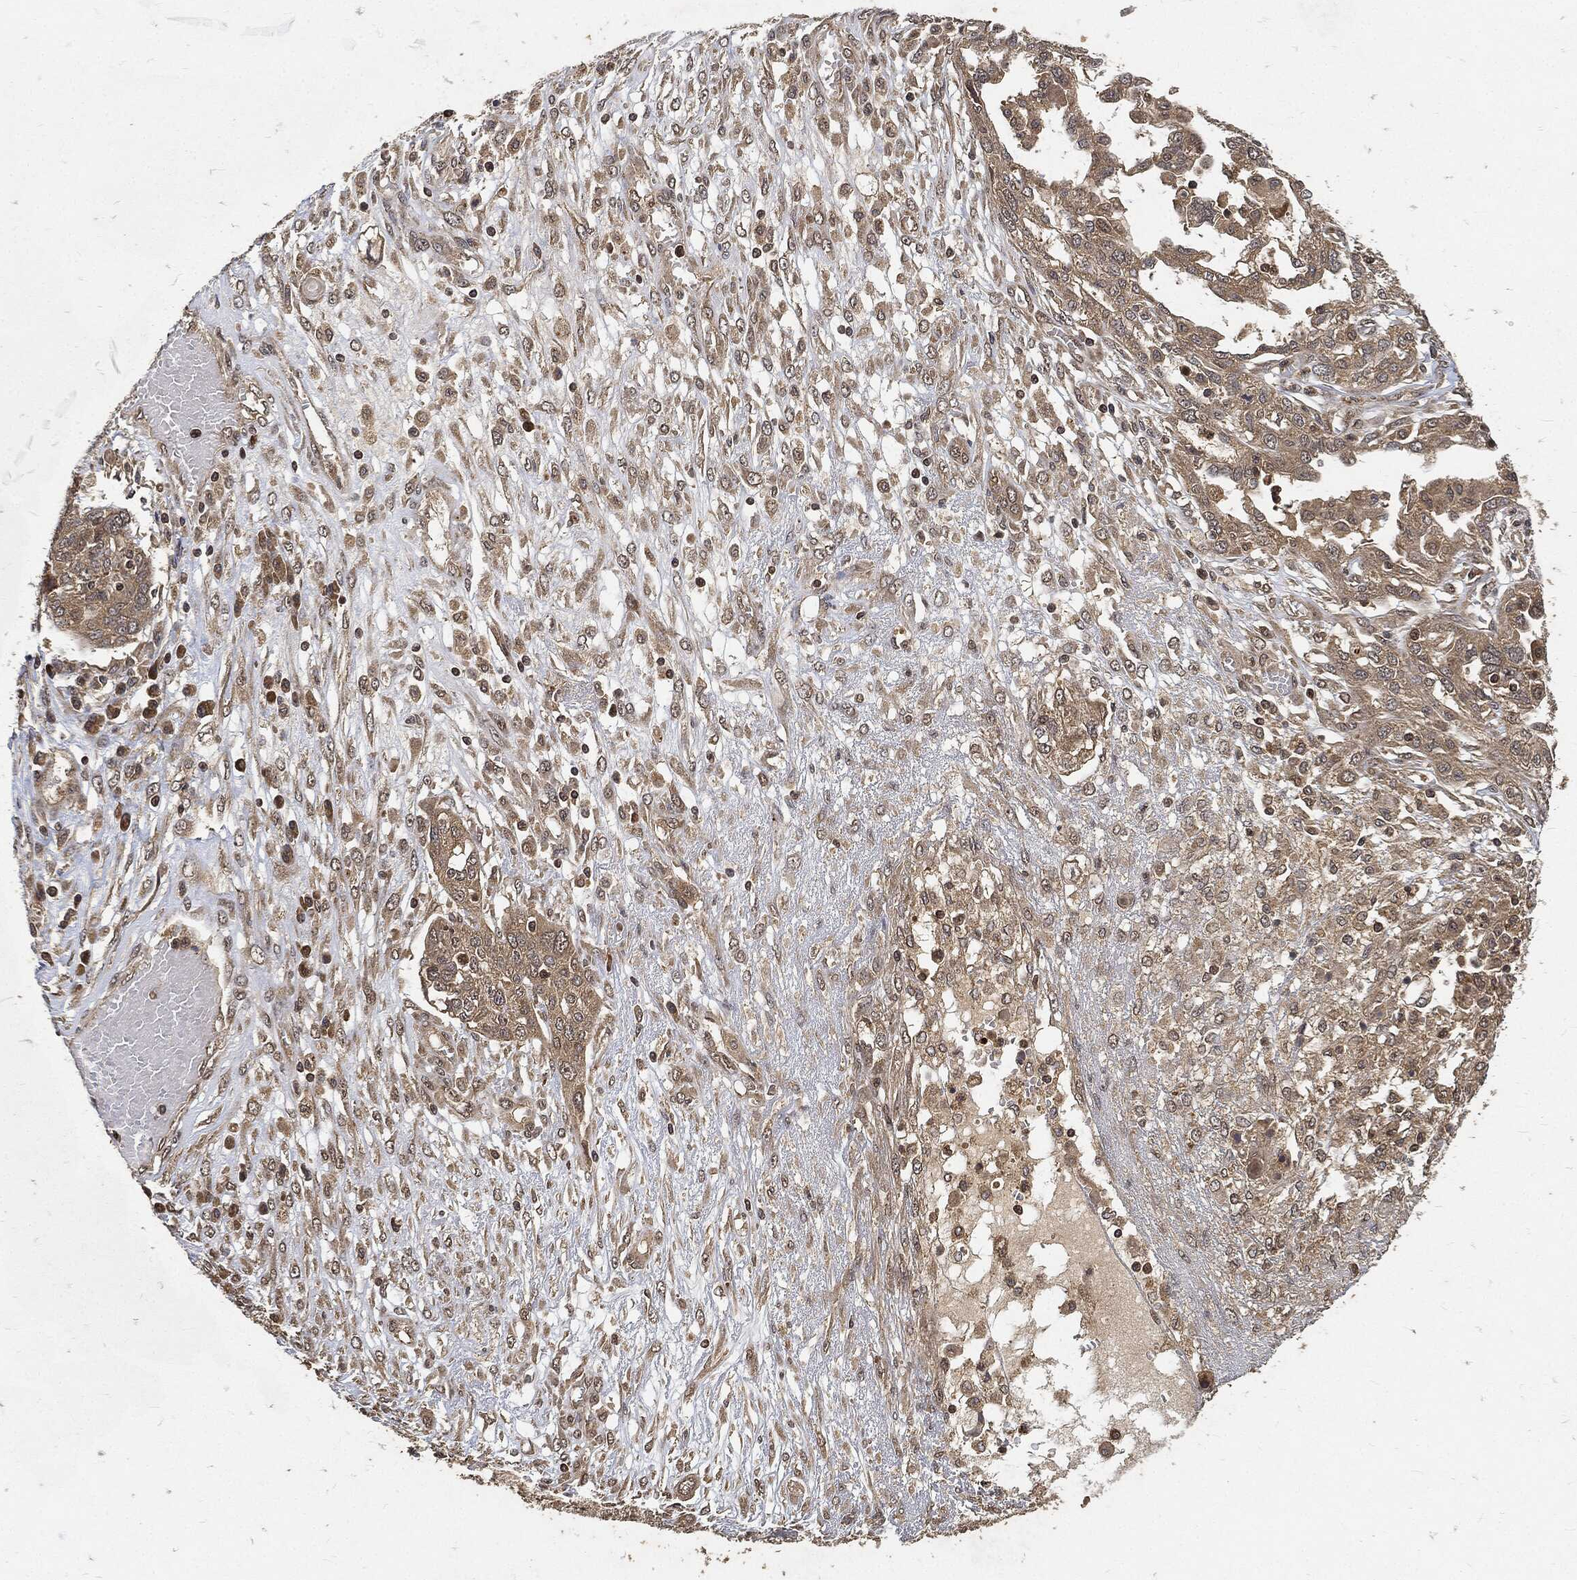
{"staining": {"intensity": "weak", "quantity": "25%-75%", "location": "cytoplasmic/membranous"}, "tissue": "ovarian cancer", "cell_type": "Tumor cells", "image_type": "cancer", "snomed": [{"axis": "morphology", "description": "Cystadenocarcinoma, serous, NOS"}, {"axis": "topography", "description": "Ovary"}], "caption": "Immunohistochemistry (DAB) staining of ovarian serous cystadenocarcinoma demonstrates weak cytoplasmic/membranous protein positivity in approximately 25%-75% of tumor cells.", "gene": "ZNF226", "patient": {"sex": "female", "age": 67}}